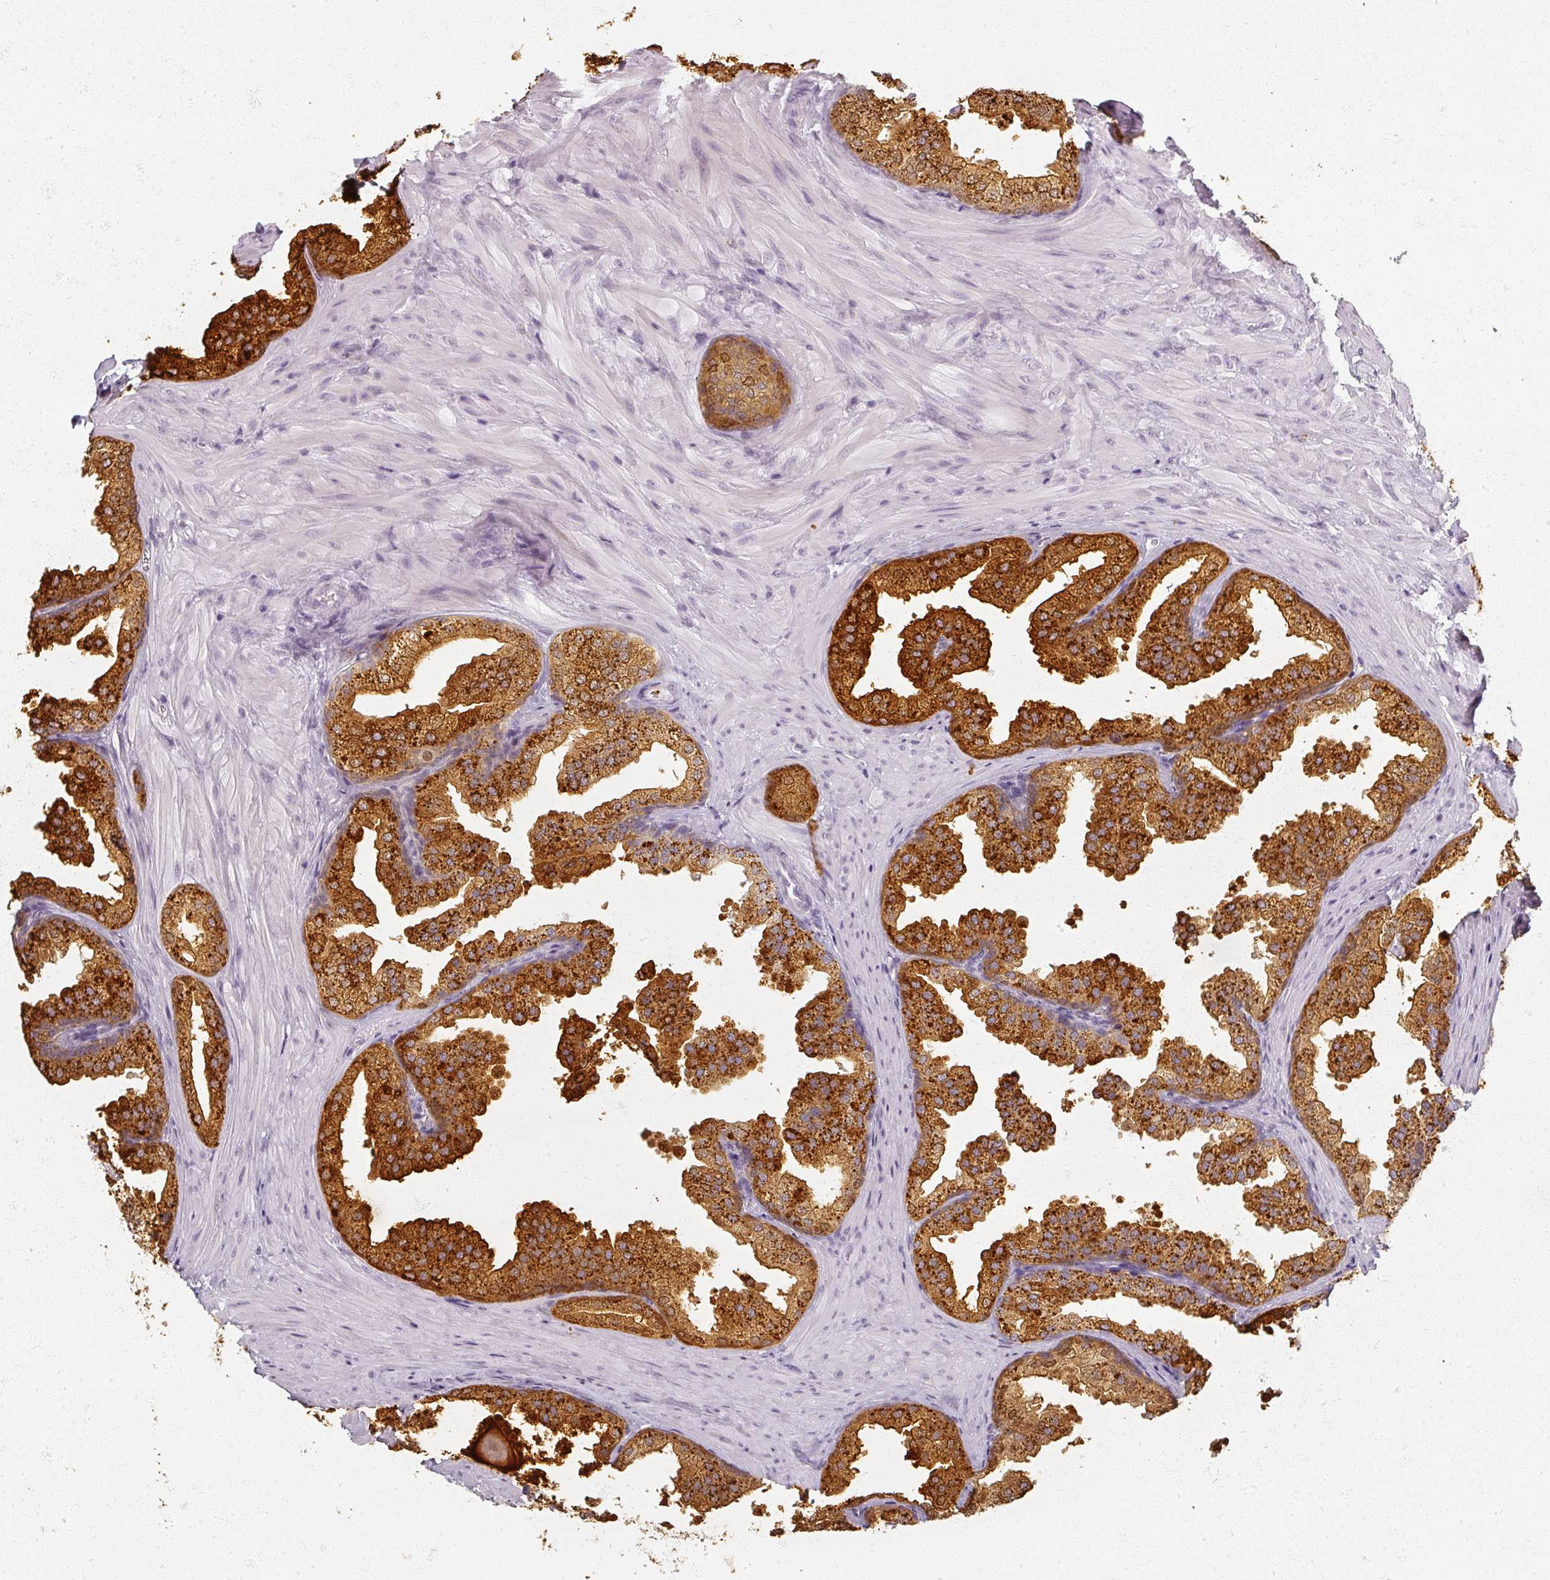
{"staining": {"intensity": "strong", "quantity": ">75%", "location": "cytoplasmic/membranous"}, "tissue": "prostate", "cell_type": "Glandular cells", "image_type": "normal", "snomed": [{"axis": "morphology", "description": "Normal tissue, NOS"}, {"axis": "topography", "description": "Prostate"}], "caption": "Prostate stained with DAB immunohistochemistry (IHC) exhibits high levels of strong cytoplasmic/membranous expression in approximately >75% of glandular cells.", "gene": "RFPL2", "patient": {"sex": "male", "age": 37}}